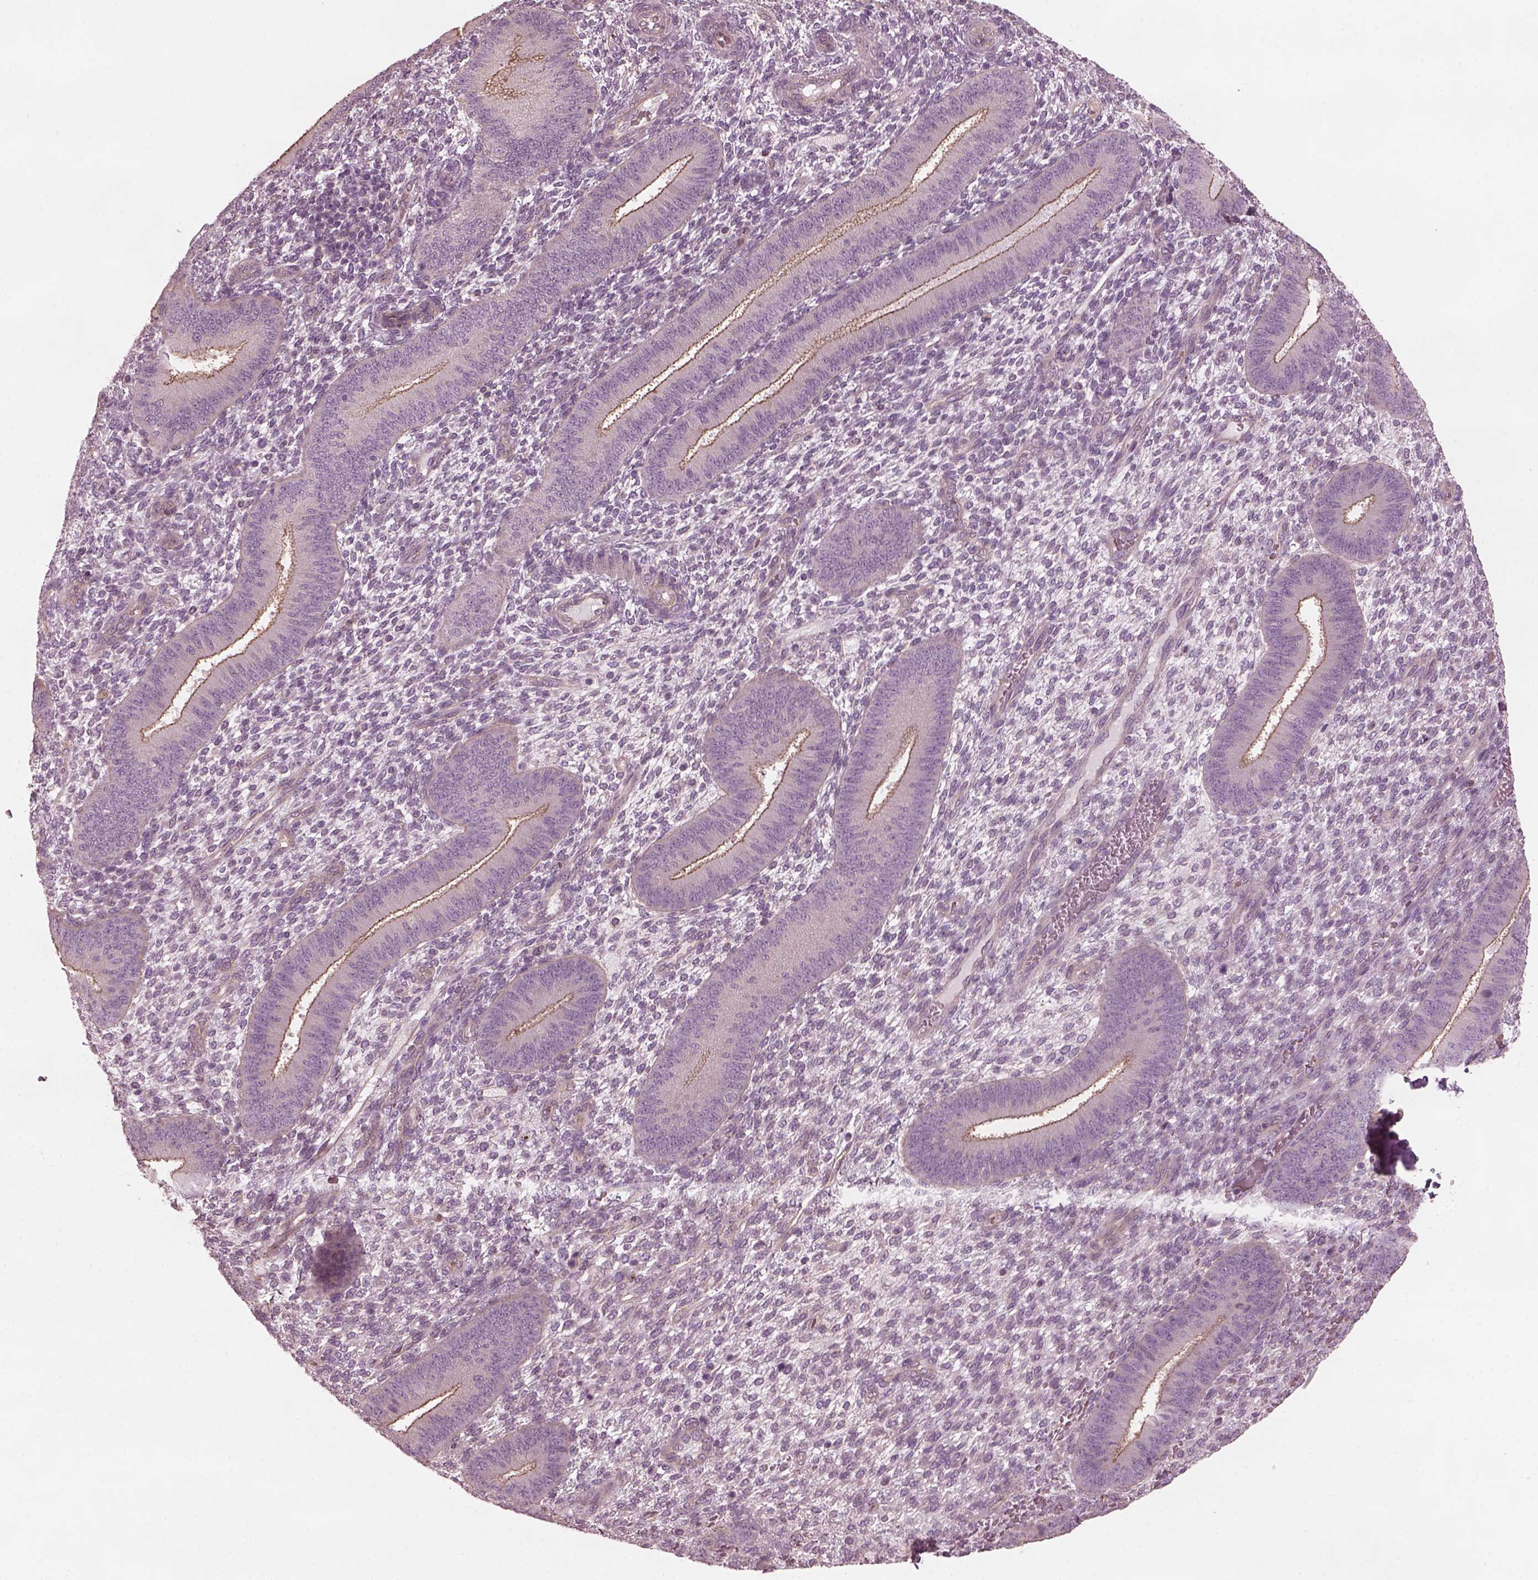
{"staining": {"intensity": "negative", "quantity": "none", "location": "none"}, "tissue": "endometrium", "cell_type": "Cells in endometrial stroma", "image_type": "normal", "snomed": [{"axis": "morphology", "description": "Normal tissue, NOS"}, {"axis": "topography", "description": "Endometrium"}], "caption": "Immunohistochemistry photomicrograph of normal human endometrium stained for a protein (brown), which shows no expression in cells in endometrial stroma. Brightfield microscopy of immunohistochemistry (IHC) stained with DAB (brown) and hematoxylin (blue), captured at high magnification.", "gene": "ODAD1", "patient": {"sex": "female", "age": 39}}